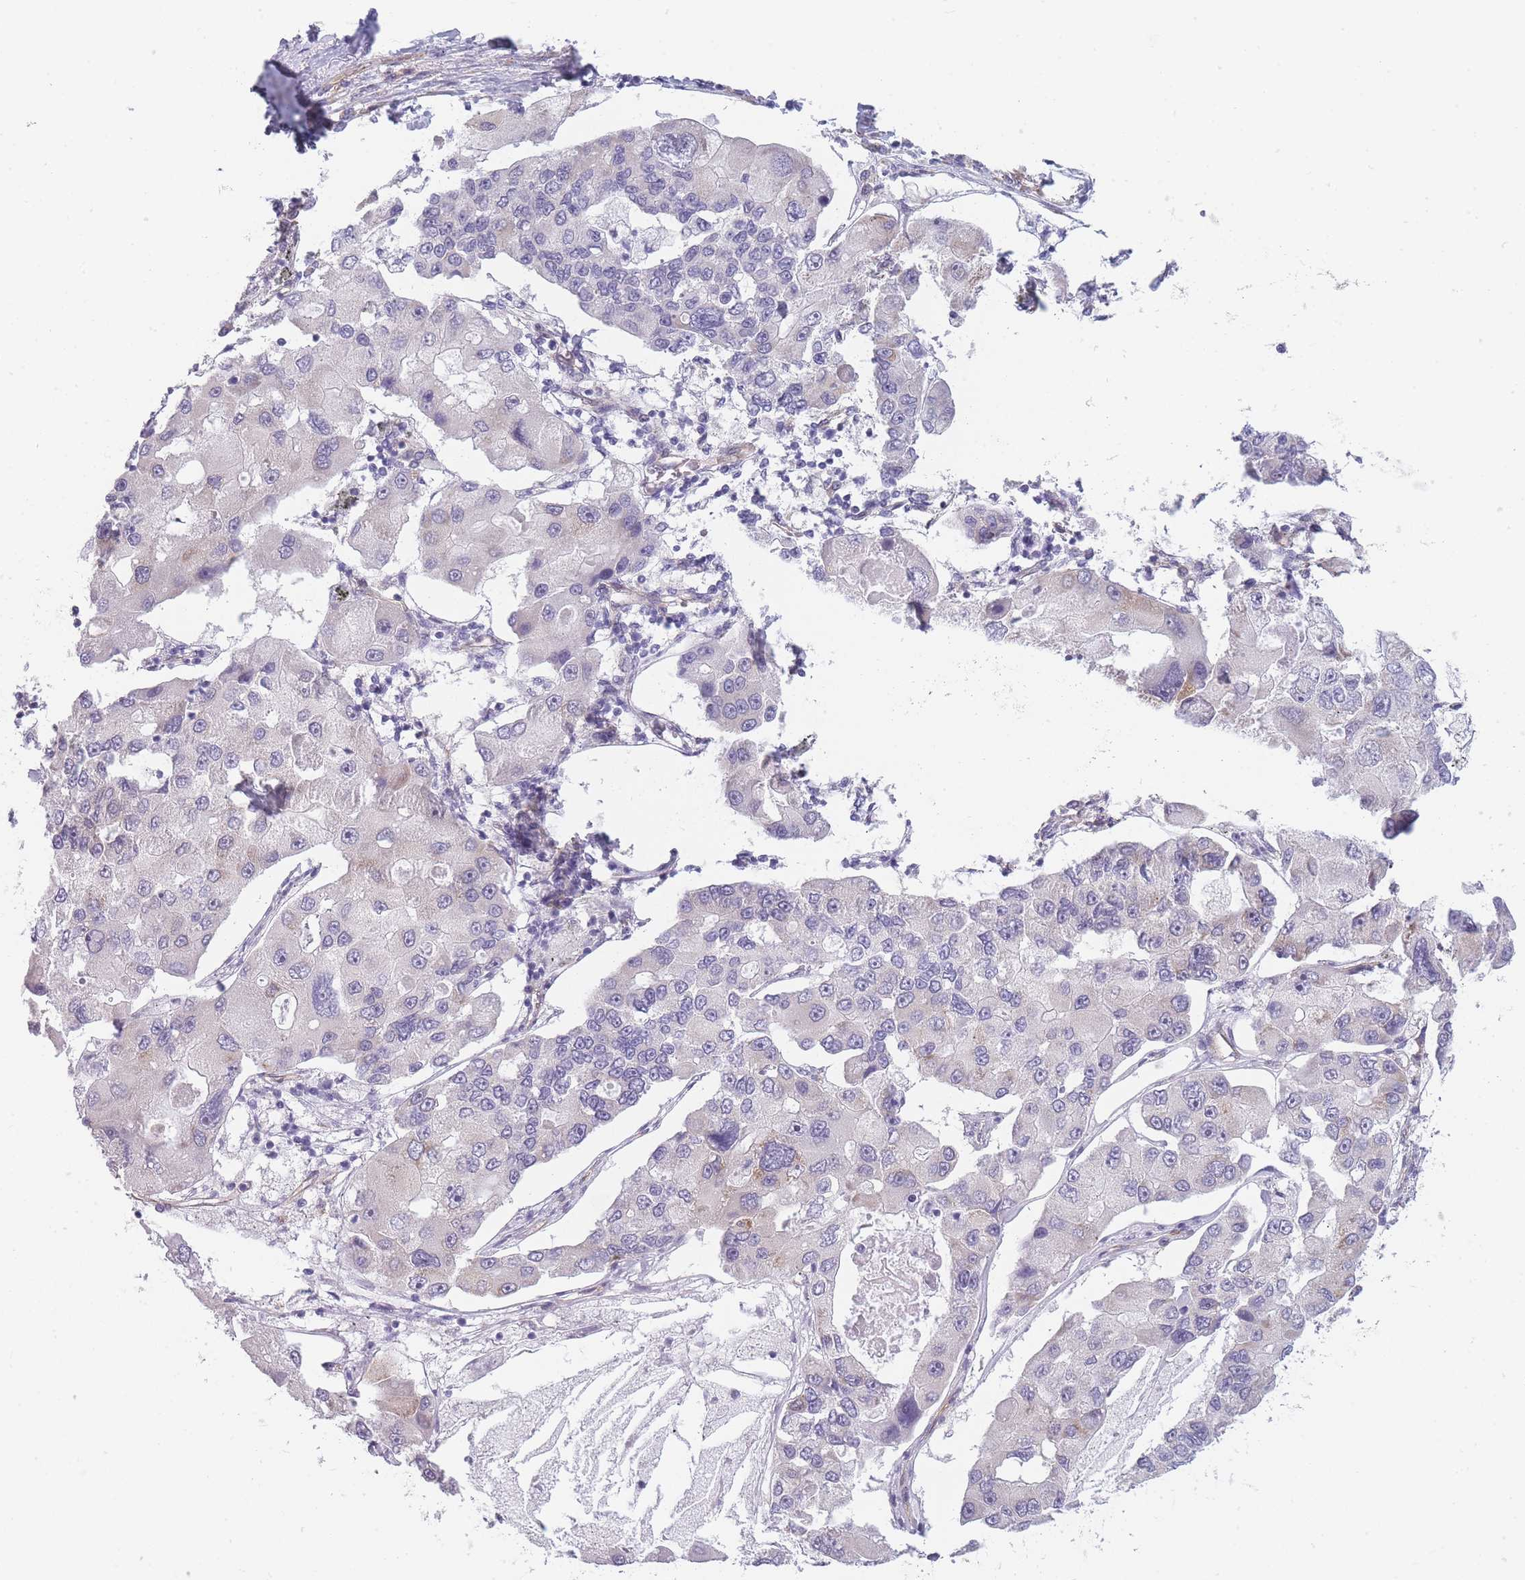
{"staining": {"intensity": "negative", "quantity": "none", "location": "none"}, "tissue": "lung cancer", "cell_type": "Tumor cells", "image_type": "cancer", "snomed": [{"axis": "morphology", "description": "Adenocarcinoma, NOS"}, {"axis": "topography", "description": "Lung"}], "caption": "The image displays no significant positivity in tumor cells of lung cancer (adenocarcinoma).", "gene": "OR6B3", "patient": {"sex": "female", "age": 54}}